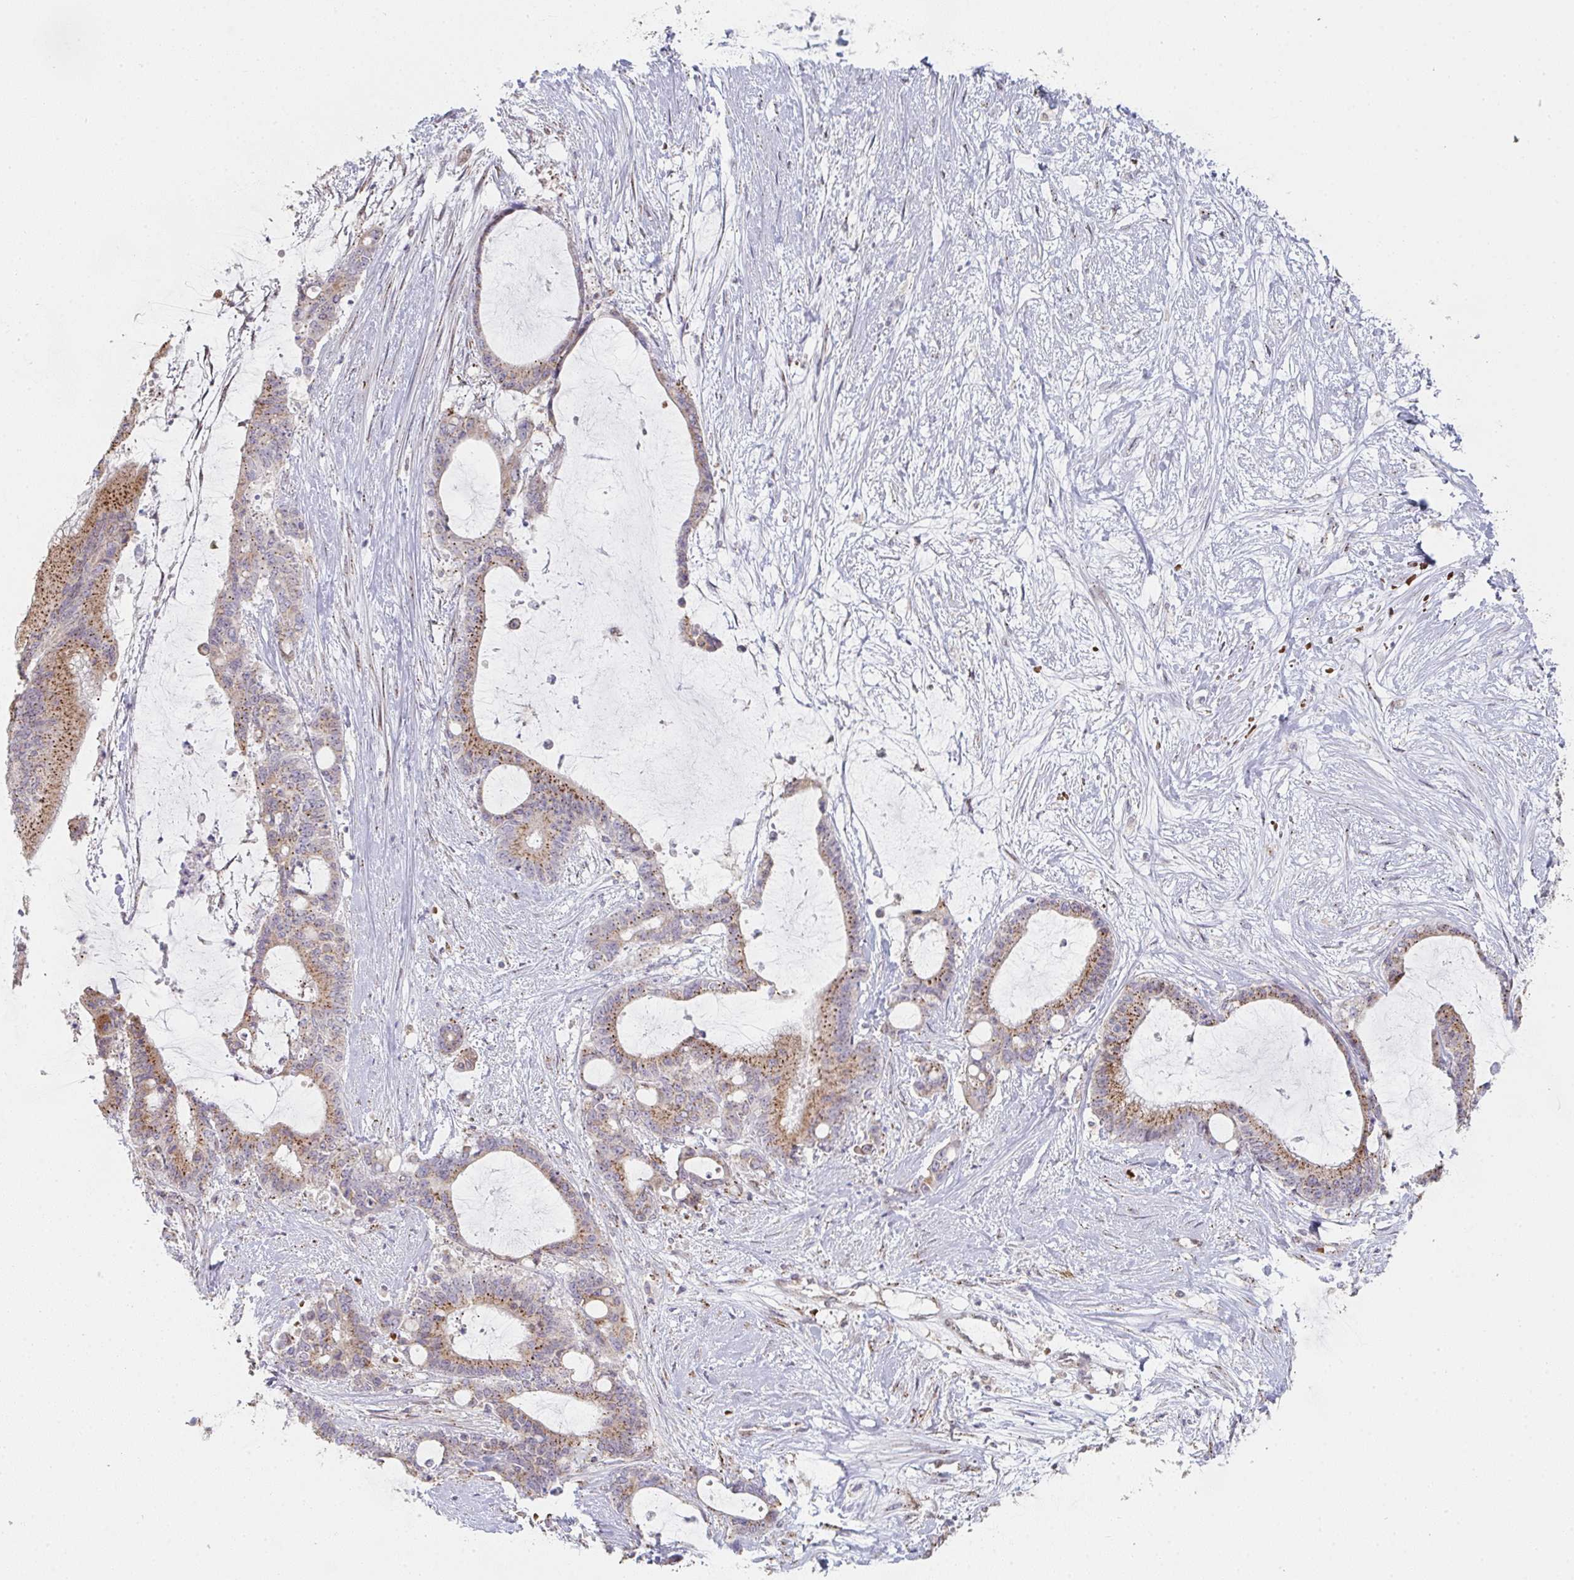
{"staining": {"intensity": "moderate", "quantity": ">75%", "location": "cytoplasmic/membranous"}, "tissue": "liver cancer", "cell_type": "Tumor cells", "image_type": "cancer", "snomed": [{"axis": "morphology", "description": "Normal tissue, NOS"}, {"axis": "morphology", "description": "Cholangiocarcinoma"}, {"axis": "topography", "description": "Liver"}, {"axis": "topography", "description": "Peripheral nerve tissue"}], "caption": "A brown stain shows moderate cytoplasmic/membranous positivity of a protein in human cholangiocarcinoma (liver) tumor cells.", "gene": "ZNF526", "patient": {"sex": "female", "age": 73}}